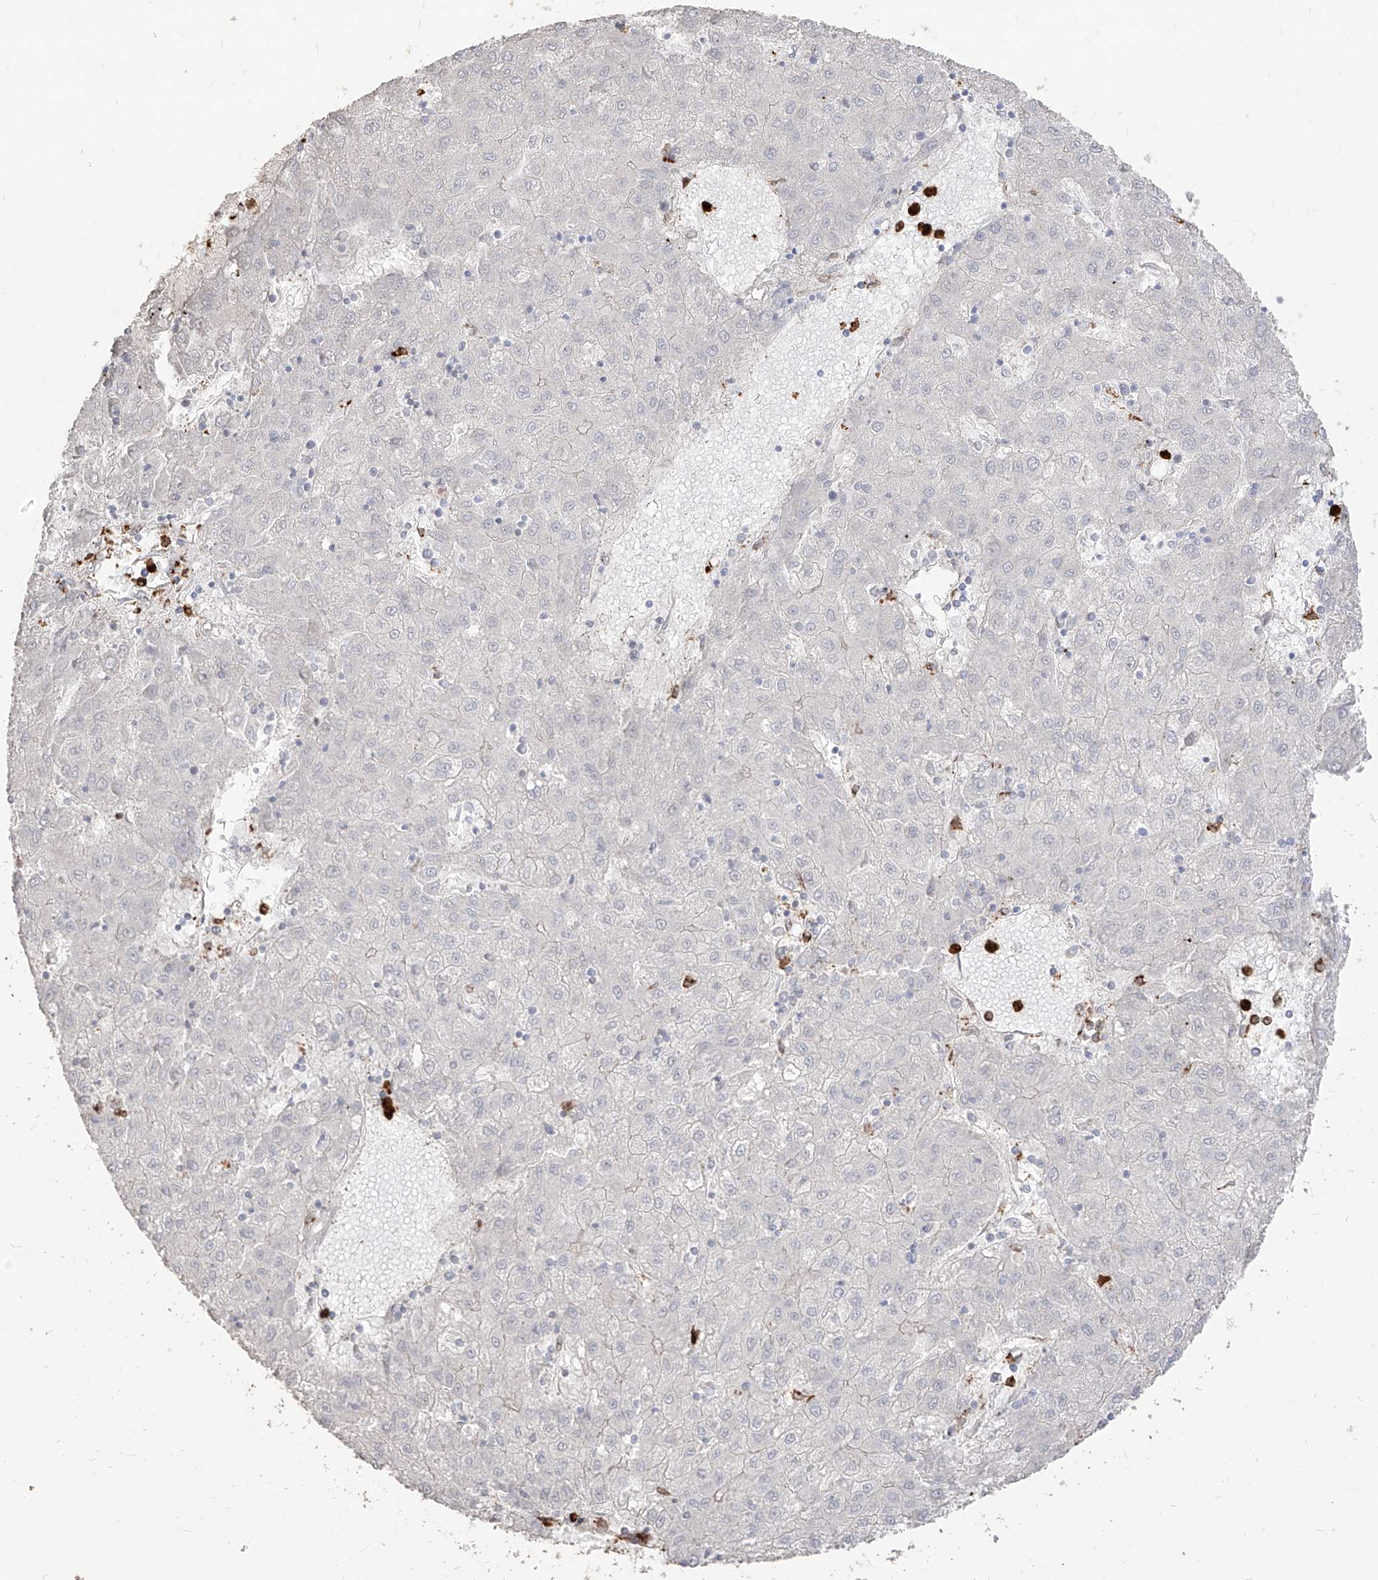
{"staining": {"intensity": "negative", "quantity": "none", "location": "none"}, "tissue": "liver cancer", "cell_type": "Tumor cells", "image_type": "cancer", "snomed": [{"axis": "morphology", "description": "Carcinoma, Hepatocellular, NOS"}, {"axis": "topography", "description": "Liver"}], "caption": "Liver cancer (hepatocellular carcinoma) stained for a protein using immunohistochemistry (IHC) reveals no expression tumor cells.", "gene": "ZNF227", "patient": {"sex": "male", "age": 72}}